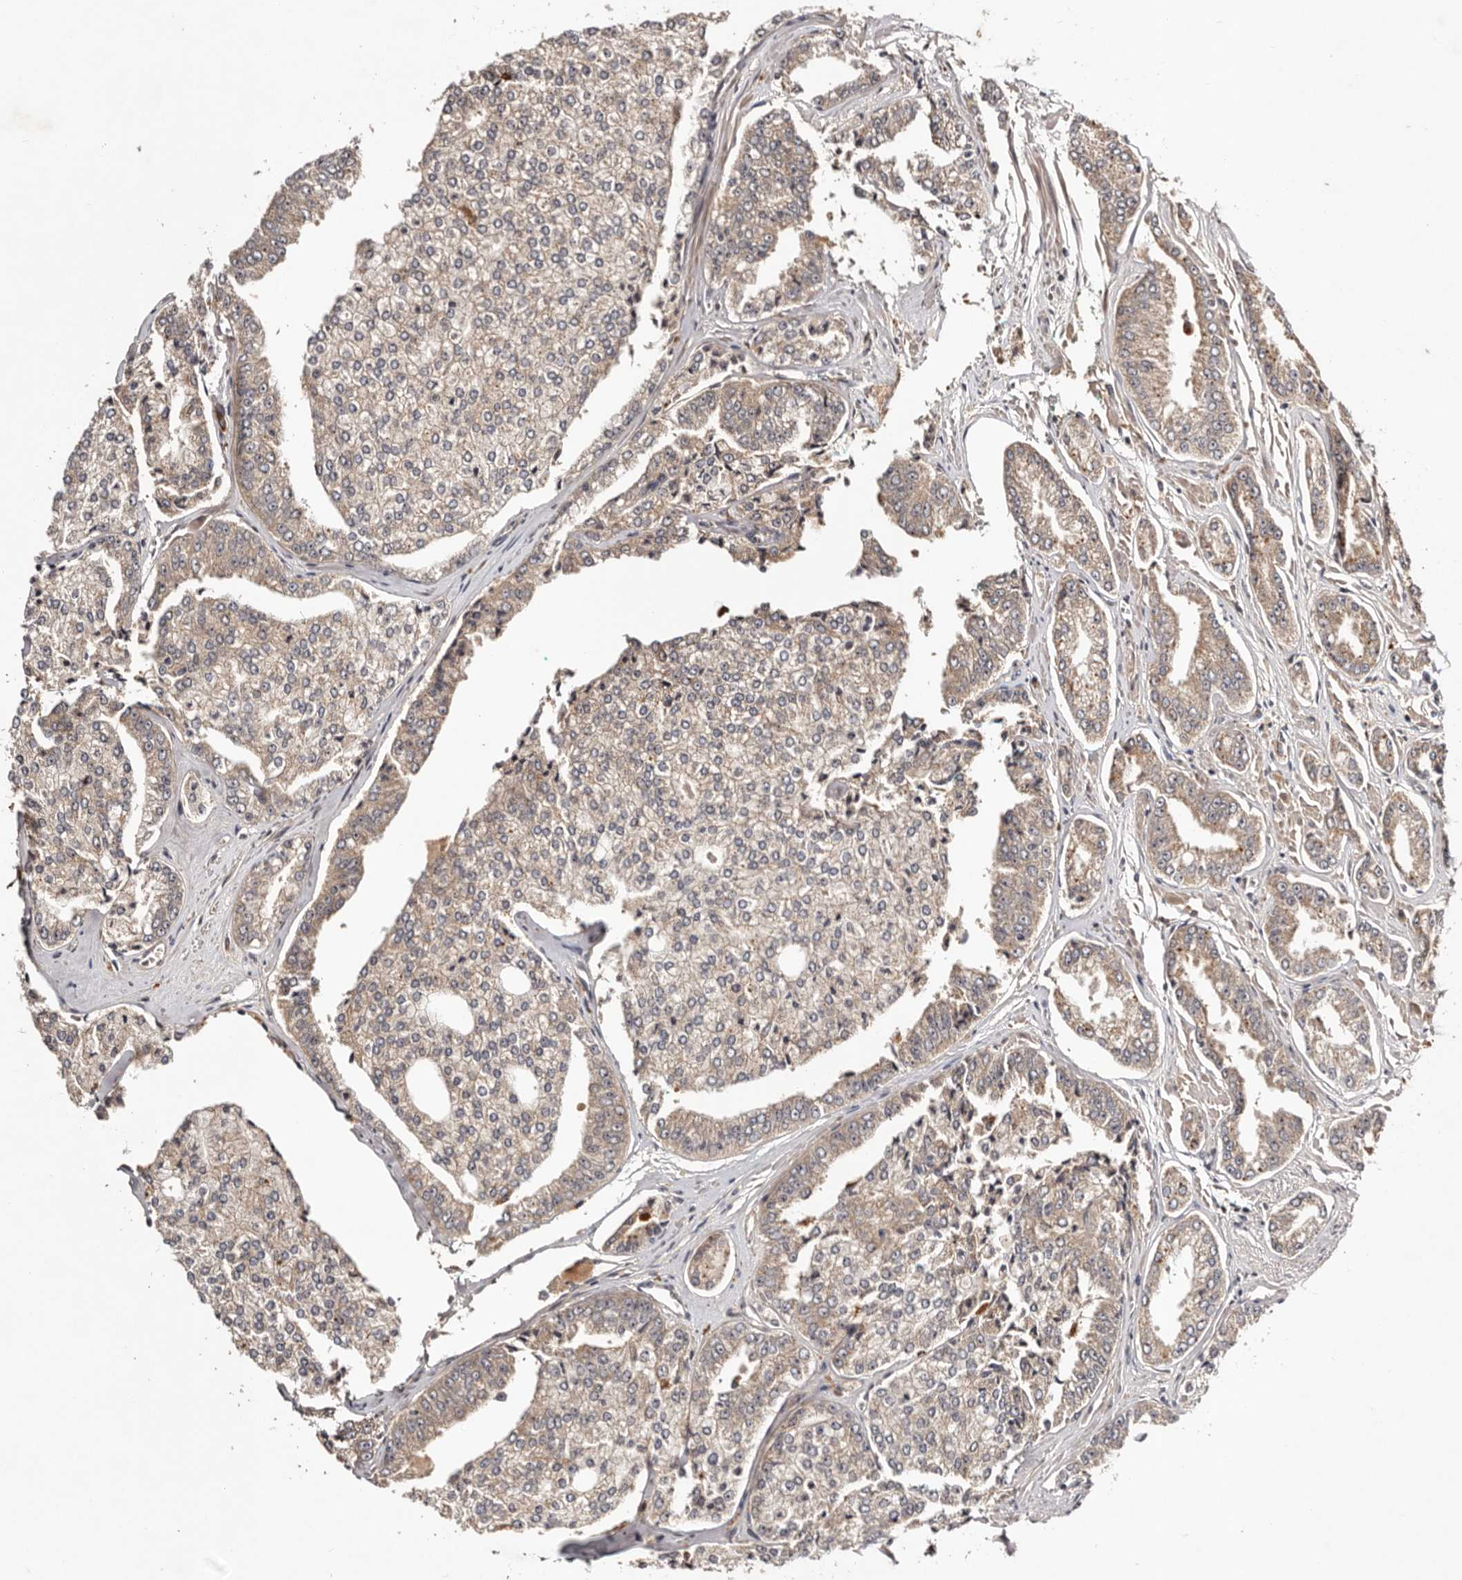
{"staining": {"intensity": "weak", "quantity": "25%-75%", "location": "cytoplasmic/membranous"}, "tissue": "prostate cancer", "cell_type": "Tumor cells", "image_type": "cancer", "snomed": [{"axis": "morphology", "description": "Adenocarcinoma, High grade"}, {"axis": "topography", "description": "Prostate"}], "caption": "This is a micrograph of immunohistochemistry (IHC) staining of high-grade adenocarcinoma (prostate), which shows weak staining in the cytoplasmic/membranous of tumor cells.", "gene": "PKIB", "patient": {"sex": "male", "age": 71}}